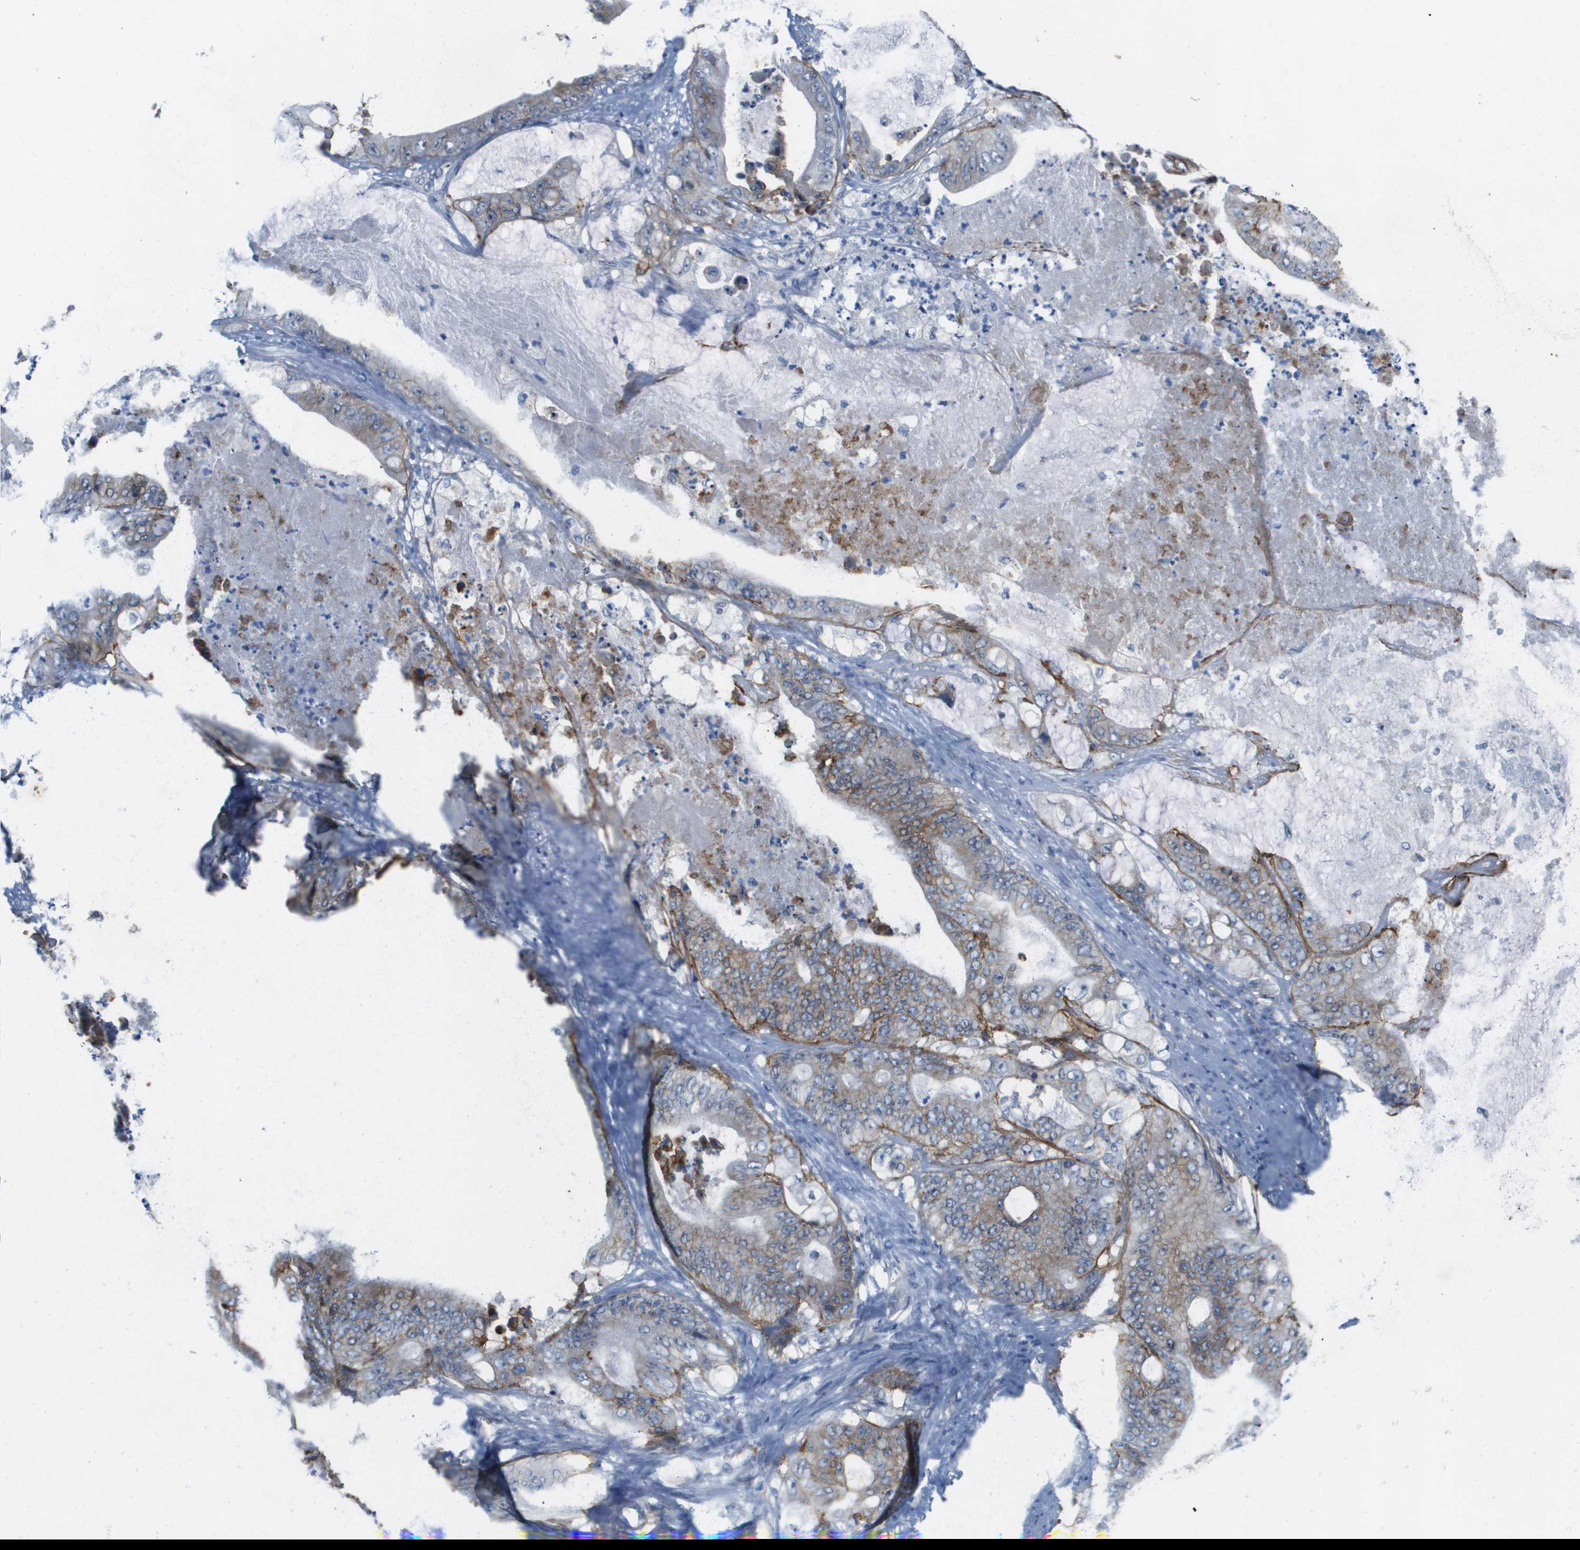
{"staining": {"intensity": "moderate", "quantity": "25%-75%", "location": "cytoplasmic/membranous"}, "tissue": "stomach cancer", "cell_type": "Tumor cells", "image_type": "cancer", "snomed": [{"axis": "morphology", "description": "Adenocarcinoma, NOS"}, {"axis": "topography", "description": "Stomach"}], "caption": "A medium amount of moderate cytoplasmic/membranous staining is appreciated in about 25%-75% of tumor cells in stomach cancer tissue.", "gene": "ITGA6", "patient": {"sex": "female", "age": 73}}